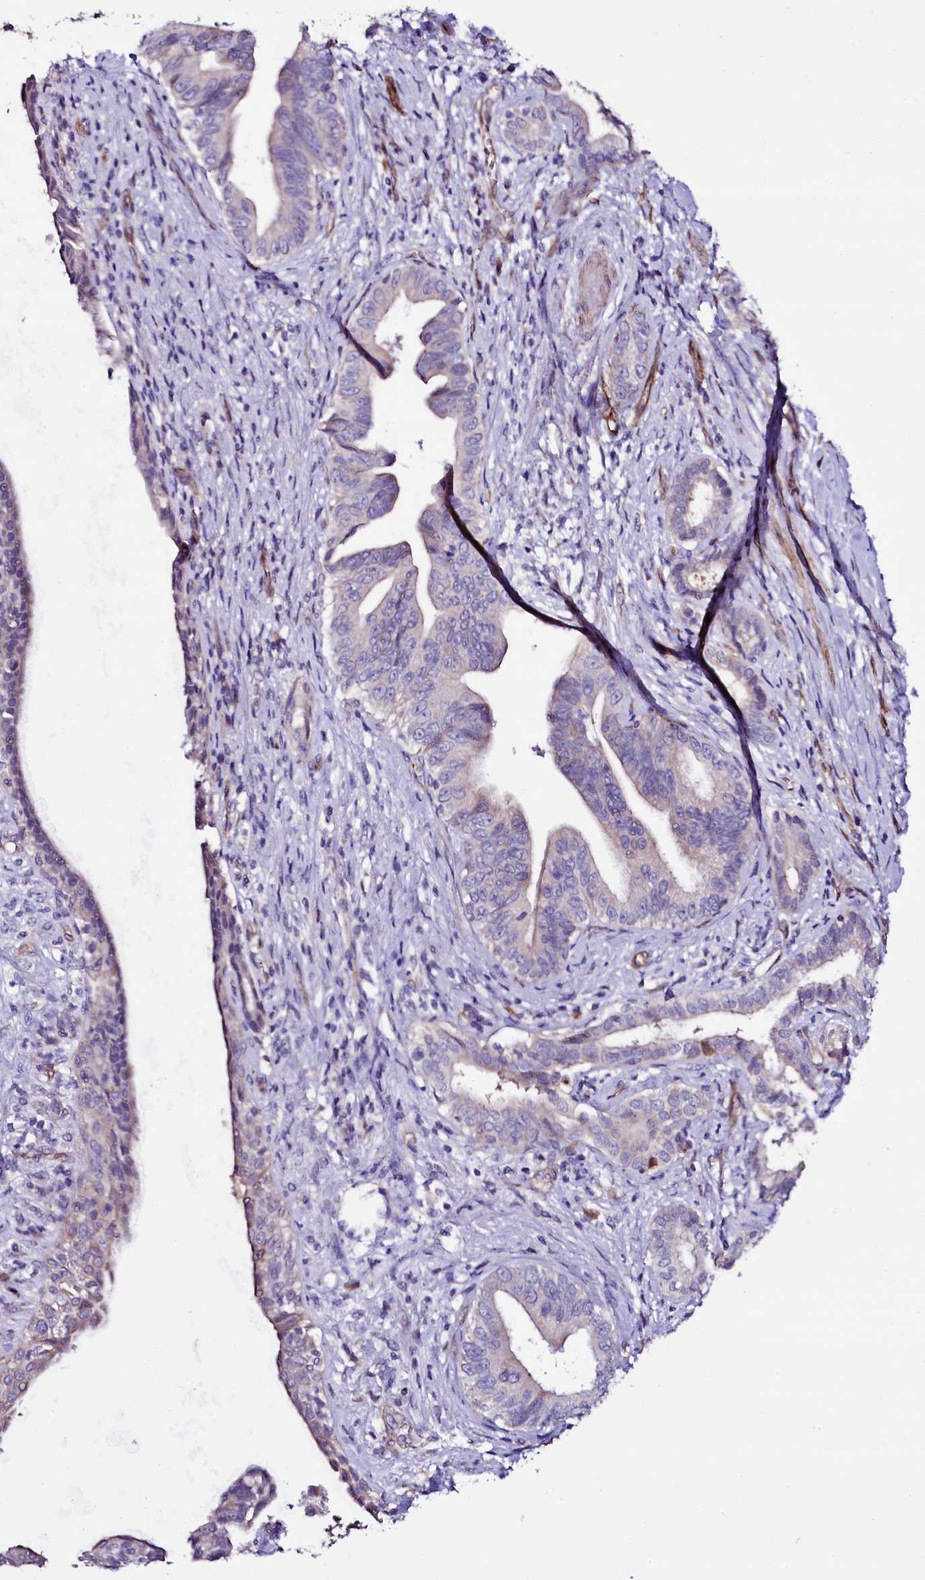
{"staining": {"intensity": "weak", "quantity": "<25%", "location": "cytoplasmic/membranous"}, "tissue": "pancreatic cancer", "cell_type": "Tumor cells", "image_type": "cancer", "snomed": [{"axis": "morphology", "description": "Adenocarcinoma, NOS"}, {"axis": "topography", "description": "Pancreas"}], "caption": "Protein analysis of pancreatic adenocarcinoma exhibits no significant positivity in tumor cells.", "gene": "MEX3C", "patient": {"sex": "female", "age": 55}}